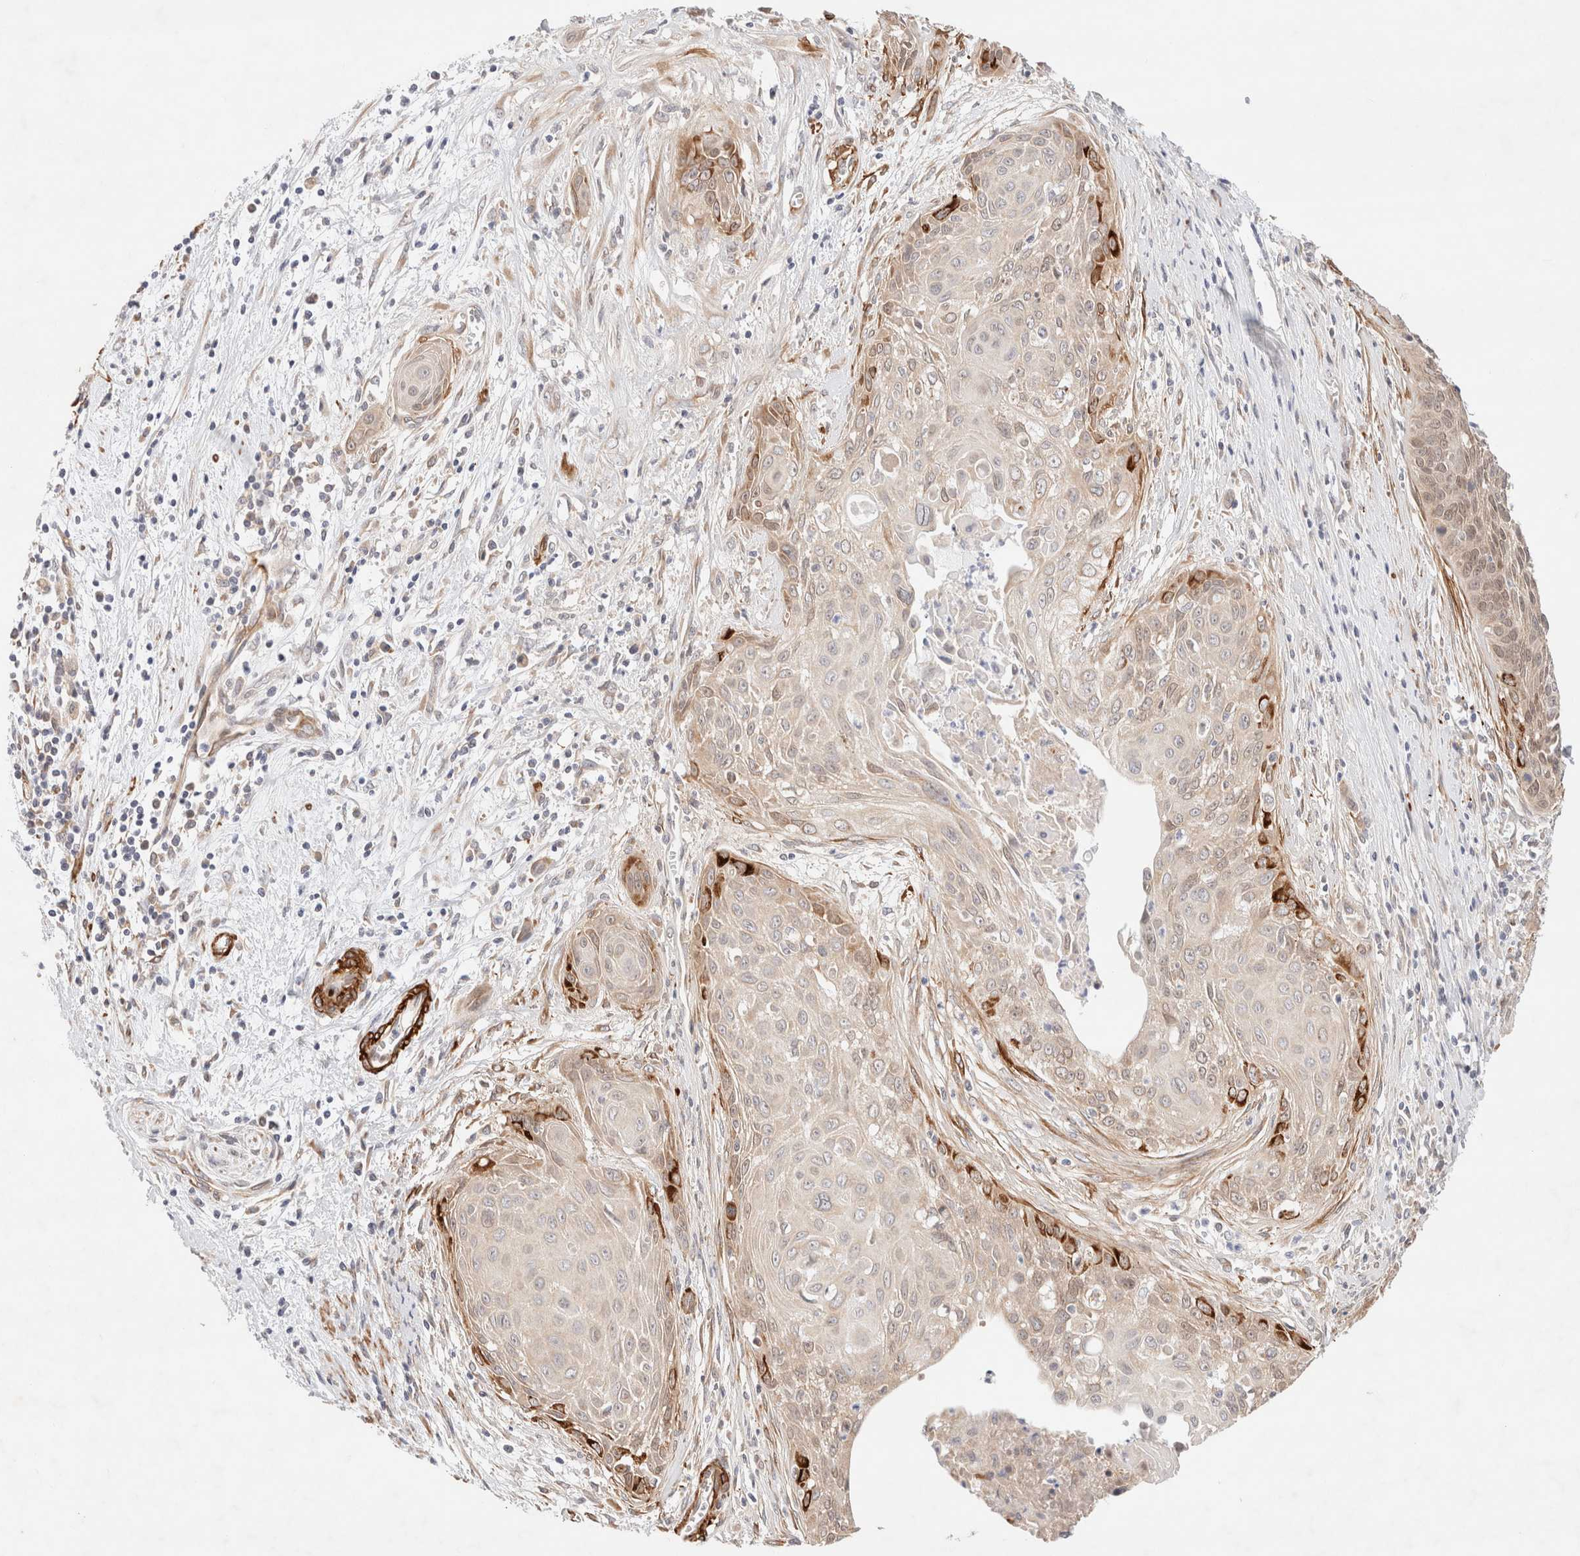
{"staining": {"intensity": "weak", "quantity": ">75%", "location": "cytoplasmic/membranous,nuclear"}, "tissue": "cervical cancer", "cell_type": "Tumor cells", "image_type": "cancer", "snomed": [{"axis": "morphology", "description": "Squamous cell carcinoma, NOS"}, {"axis": "topography", "description": "Cervix"}], "caption": "Cervical cancer (squamous cell carcinoma) stained with IHC shows weak cytoplasmic/membranous and nuclear staining in approximately >75% of tumor cells.", "gene": "RRP15", "patient": {"sex": "female", "age": 55}}